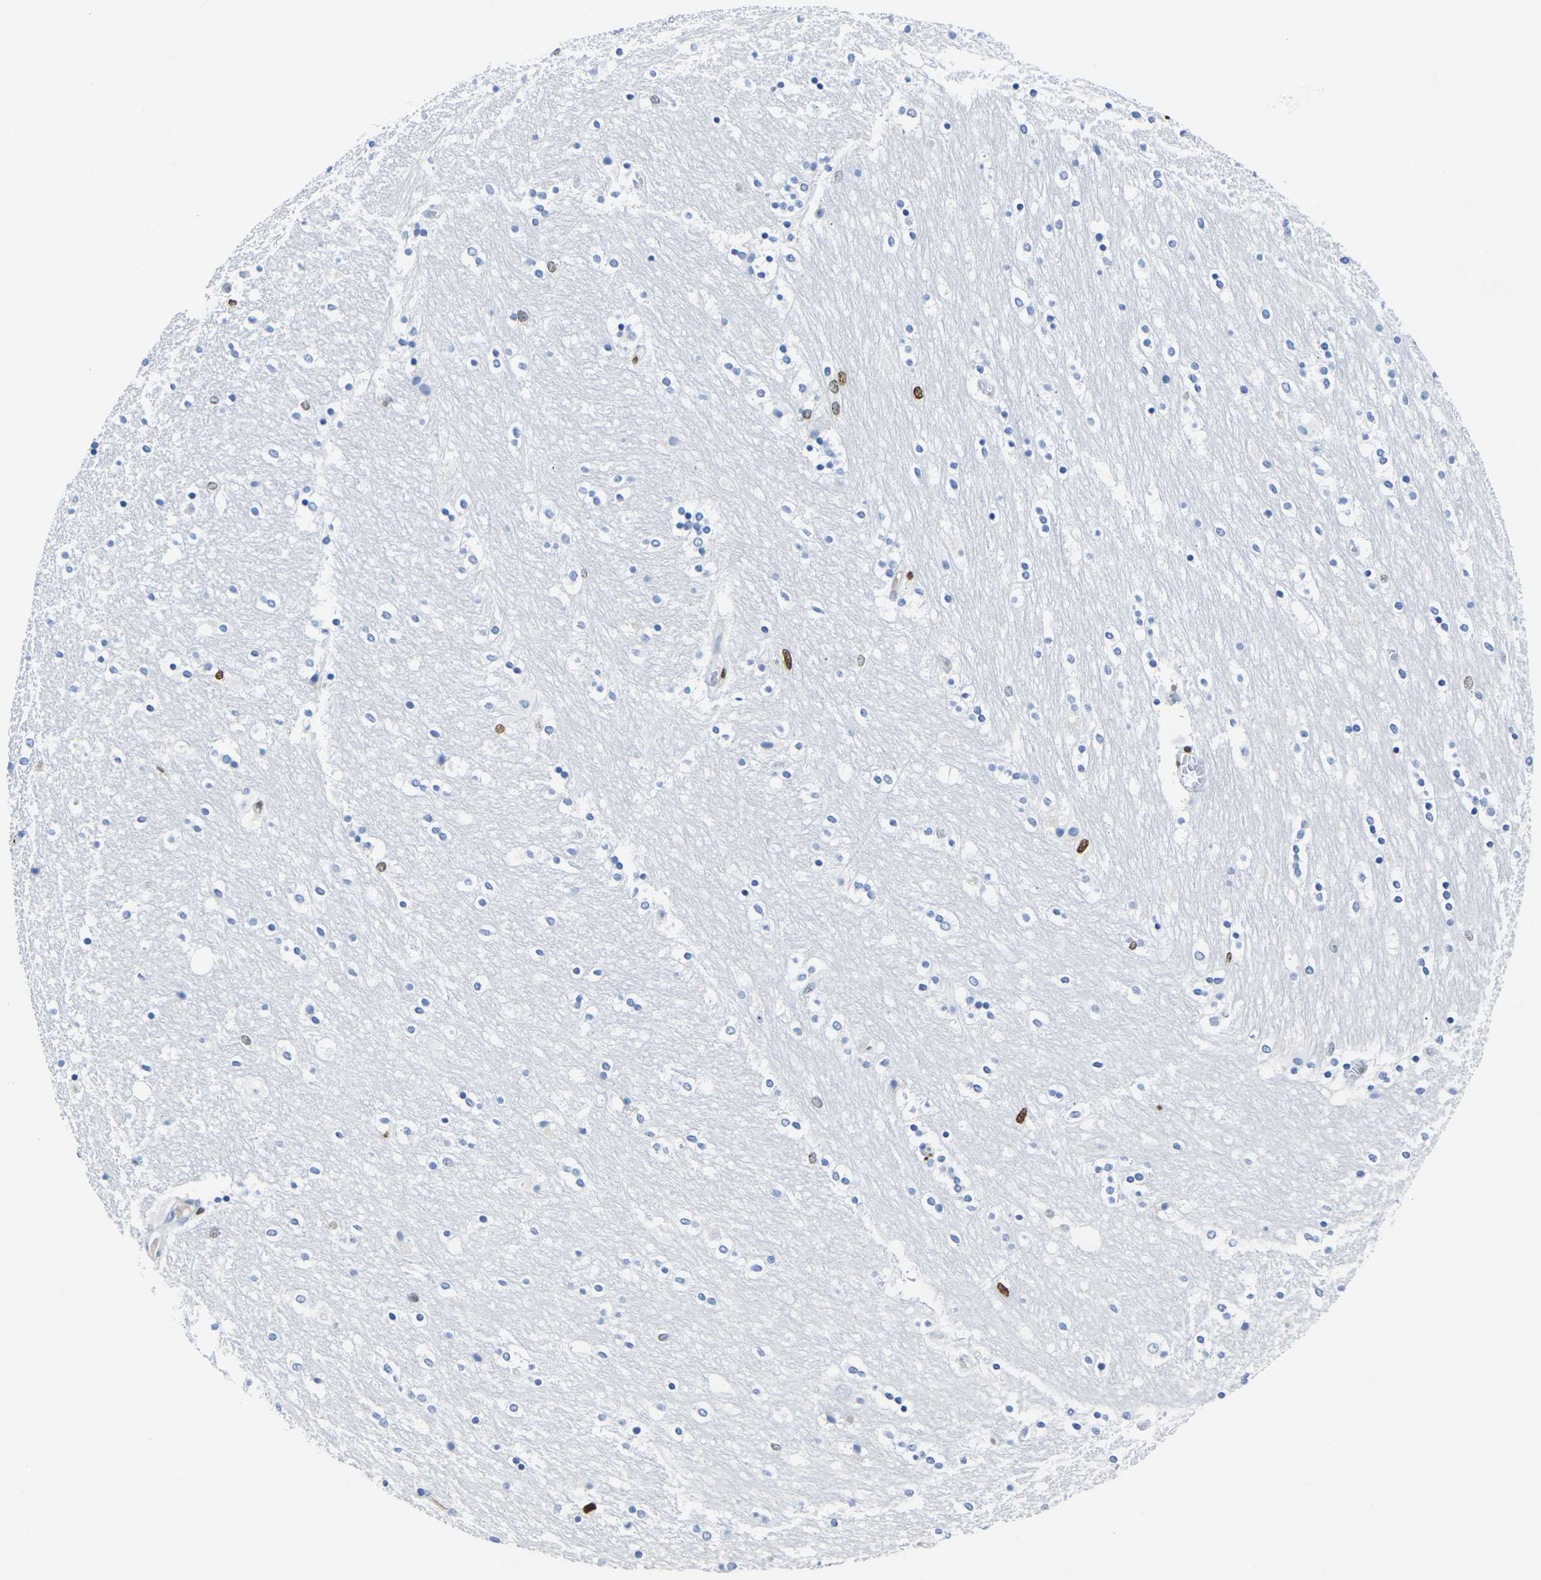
{"staining": {"intensity": "strong", "quantity": "<25%", "location": "nuclear"}, "tissue": "caudate", "cell_type": "Glial cells", "image_type": "normal", "snomed": [{"axis": "morphology", "description": "Normal tissue, NOS"}, {"axis": "topography", "description": "Lateral ventricle wall"}], "caption": "DAB (3,3'-diaminobenzidine) immunohistochemical staining of normal caudate reveals strong nuclear protein expression in approximately <25% of glial cells.", "gene": "DRAXIN", "patient": {"sex": "female", "age": 54}}